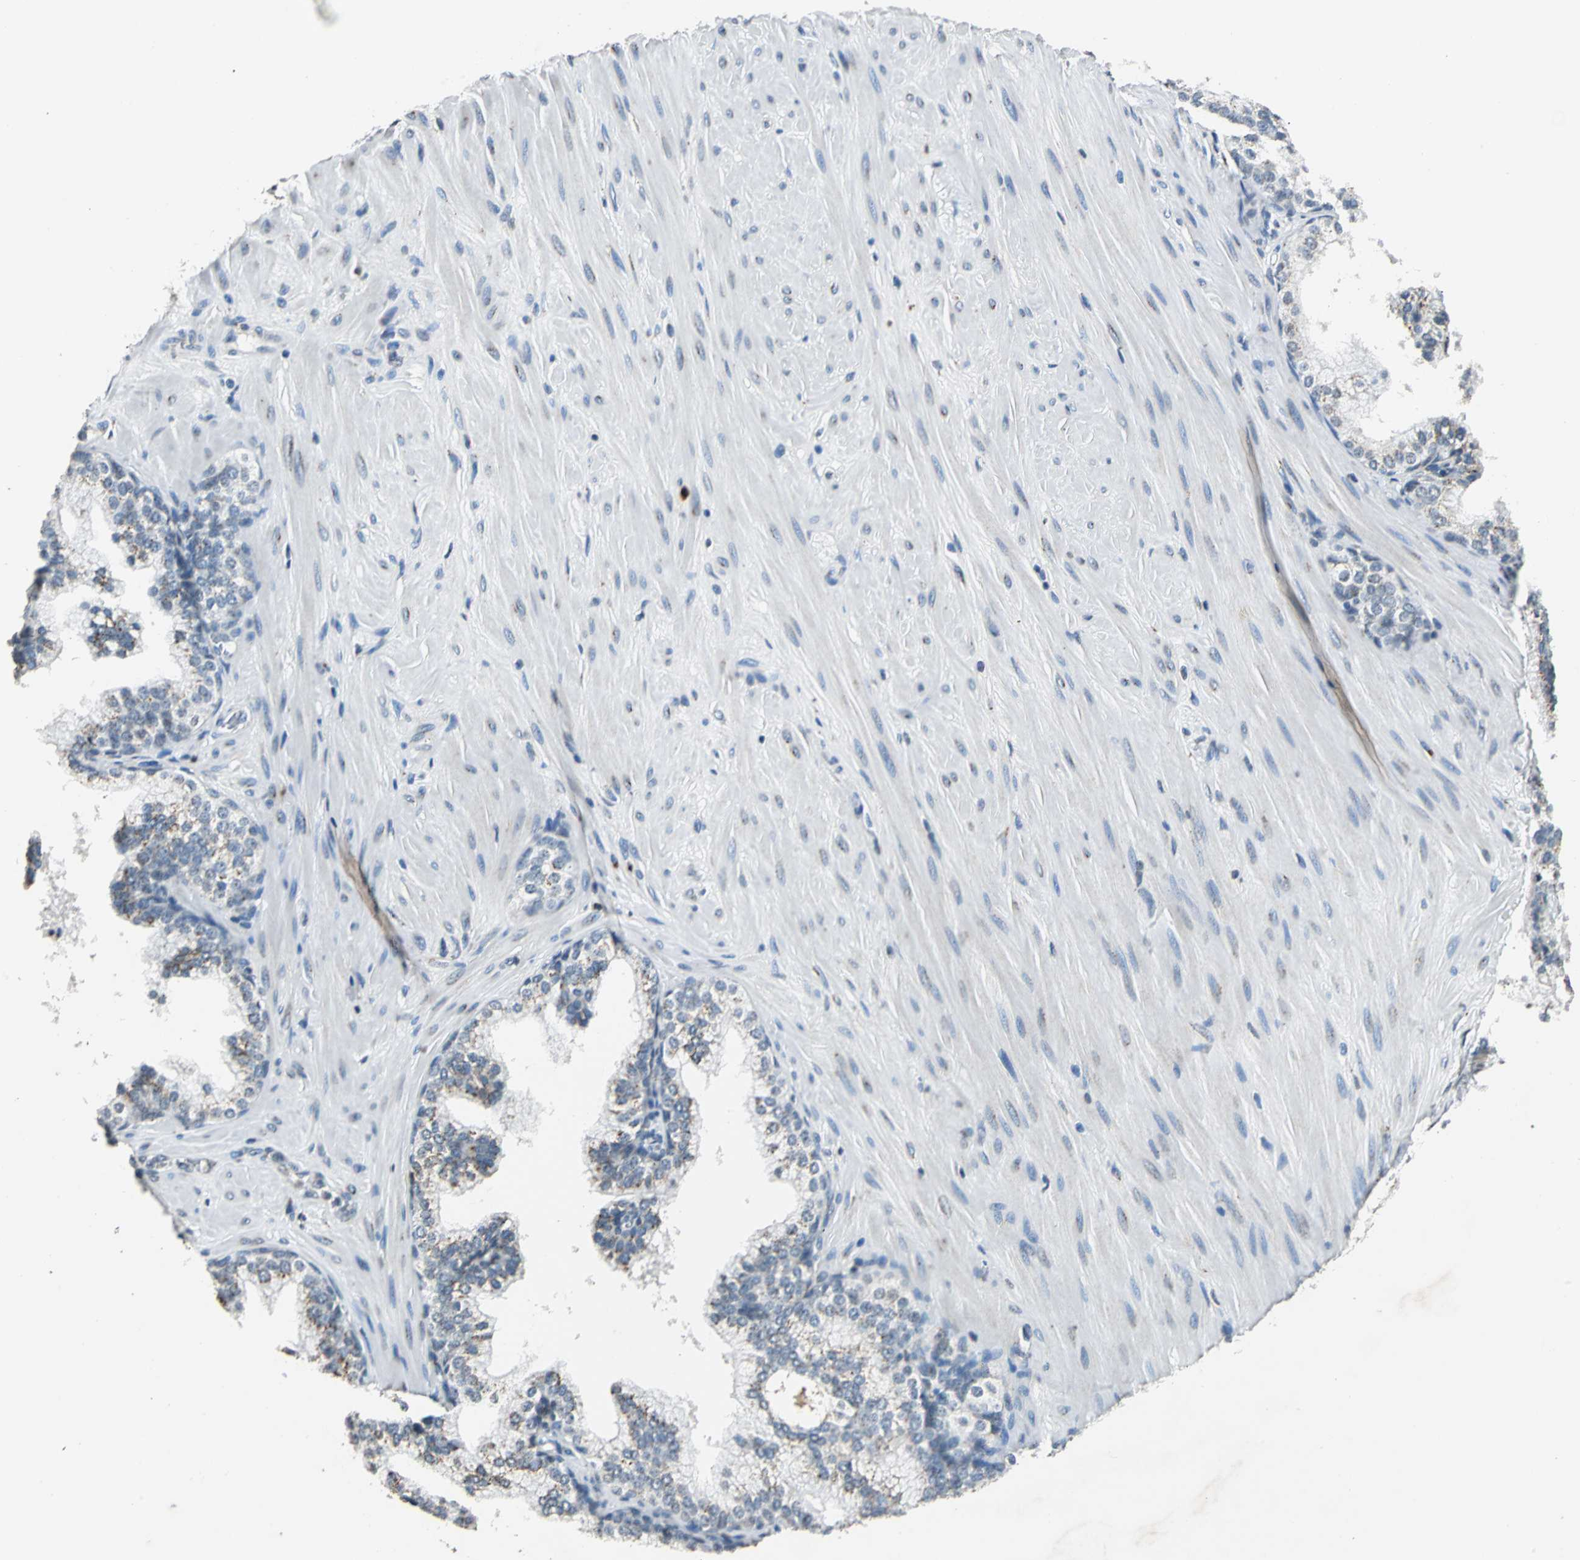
{"staining": {"intensity": "weak", "quantity": "25%-75%", "location": "cytoplasmic/membranous"}, "tissue": "prostate", "cell_type": "Glandular cells", "image_type": "normal", "snomed": [{"axis": "morphology", "description": "Normal tissue, NOS"}, {"axis": "topography", "description": "Prostate"}], "caption": "Immunohistochemistry (IHC) (DAB) staining of normal prostate reveals weak cytoplasmic/membranous protein staining in approximately 25%-75% of glandular cells.", "gene": "TMEM115", "patient": {"sex": "male", "age": 60}}